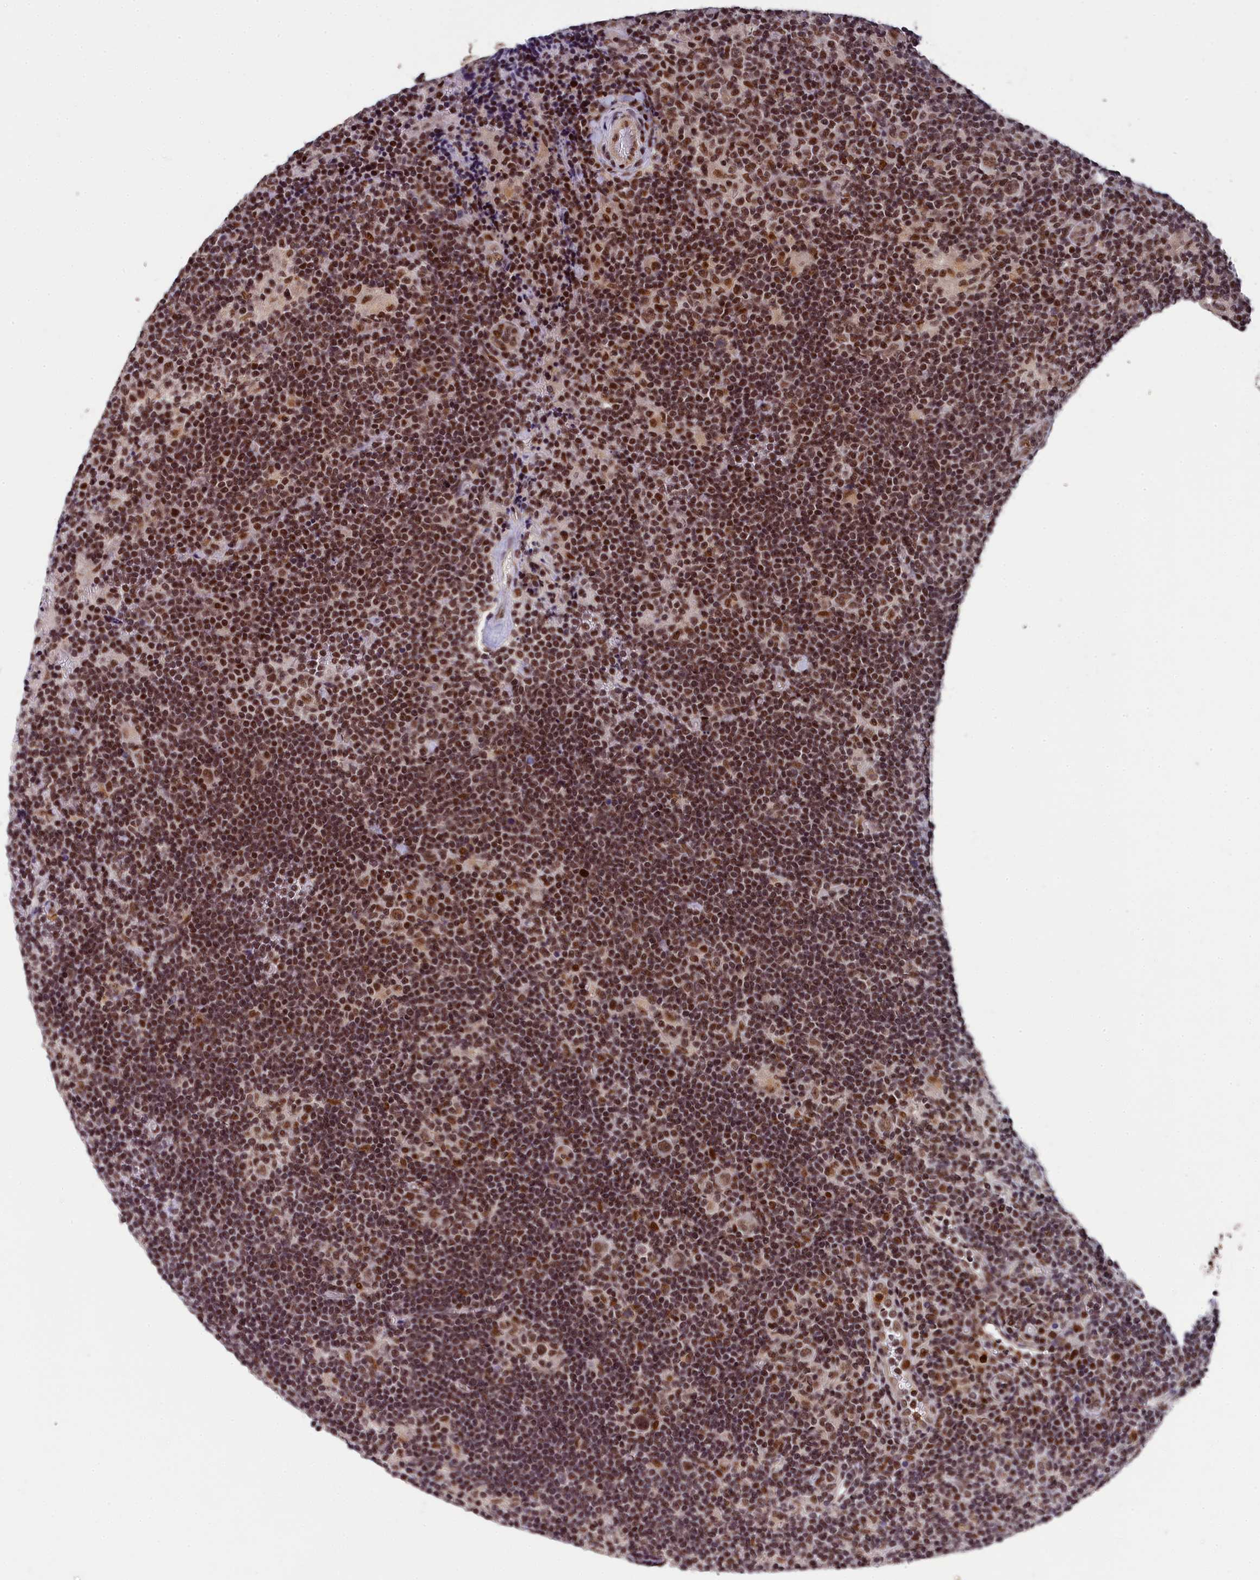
{"staining": {"intensity": "moderate", "quantity": ">75%", "location": "nuclear"}, "tissue": "lymphoma", "cell_type": "Tumor cells", "image_type": "cancer", "snomed": [{"axis": "morphology", "description": "Hodgkin's disease, NOS"}, {"axis": "topography", "description": "Lymph node"}], "caption": "A high-resolution micrograph shows immunohistochemistry staining of Hodgkin's disease, which exhibits moderate nuclear expression in about >75% of tumor cells. Nuclei are stained in blue.", "gene": "ADIG", "patient": {"sex": "female", "age": 57}}